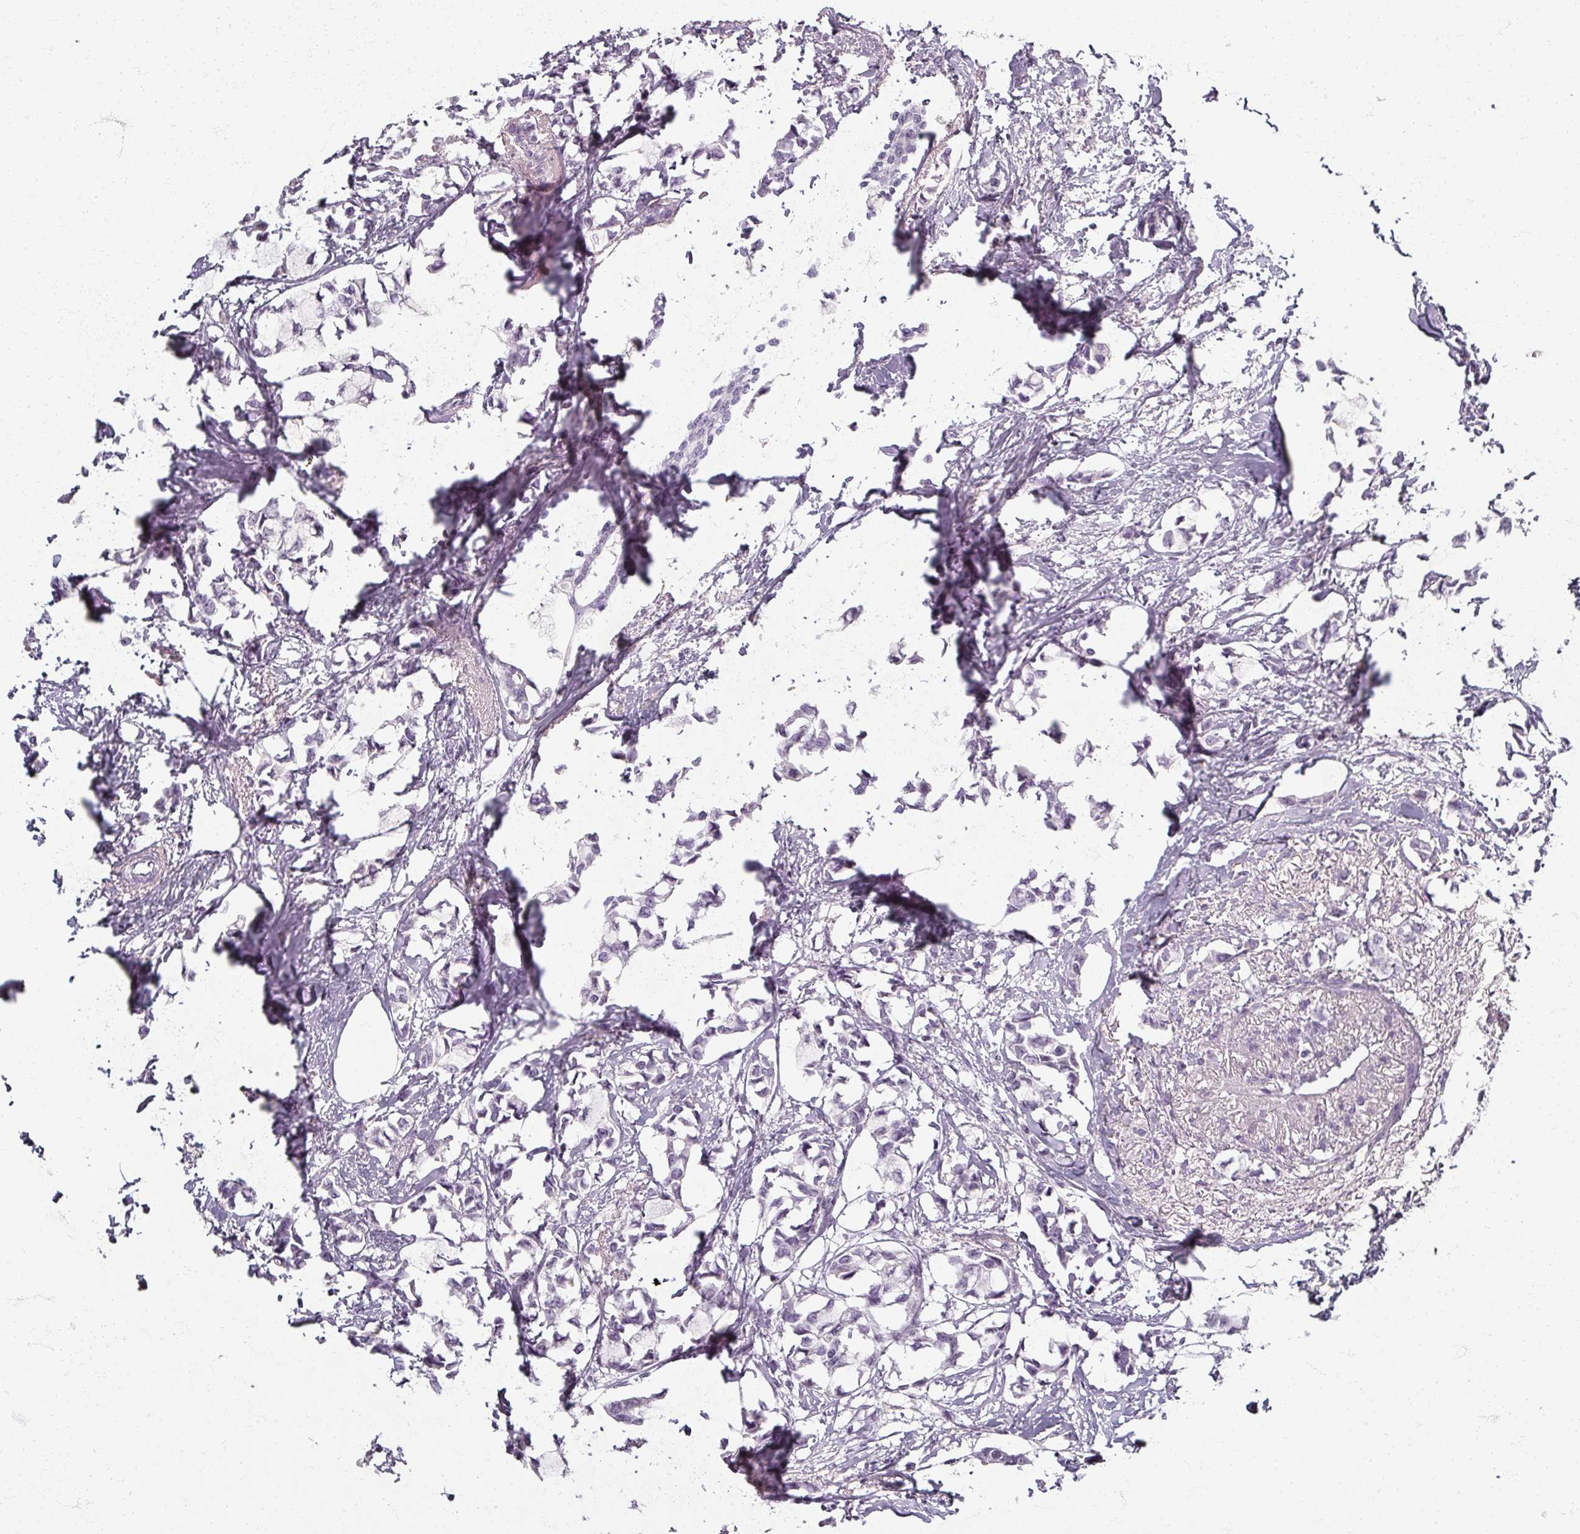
{"staining": {"intensity": "negative", "quantity": "none", "location": "none"}, "tissue": "breast cancer", "cell_type": "Tumor cells", "image_type": "cancer", "snomed": [{"axis": "morphology", "description": "Duct carcinoma"}, {"axis": "topography", "description": "Breast"}], "caption": "DAB (3,3'-diaminobenzidine) immunohistochemical staining of human invasive ductal carcinoma (breast) demonstrates no significant expression in tumor cells. (DAB (3,3'-diaminobenzidine) IHC, high magnification).", "gene": "REG3G", "patient": {"sex": "female", "age": 73}}